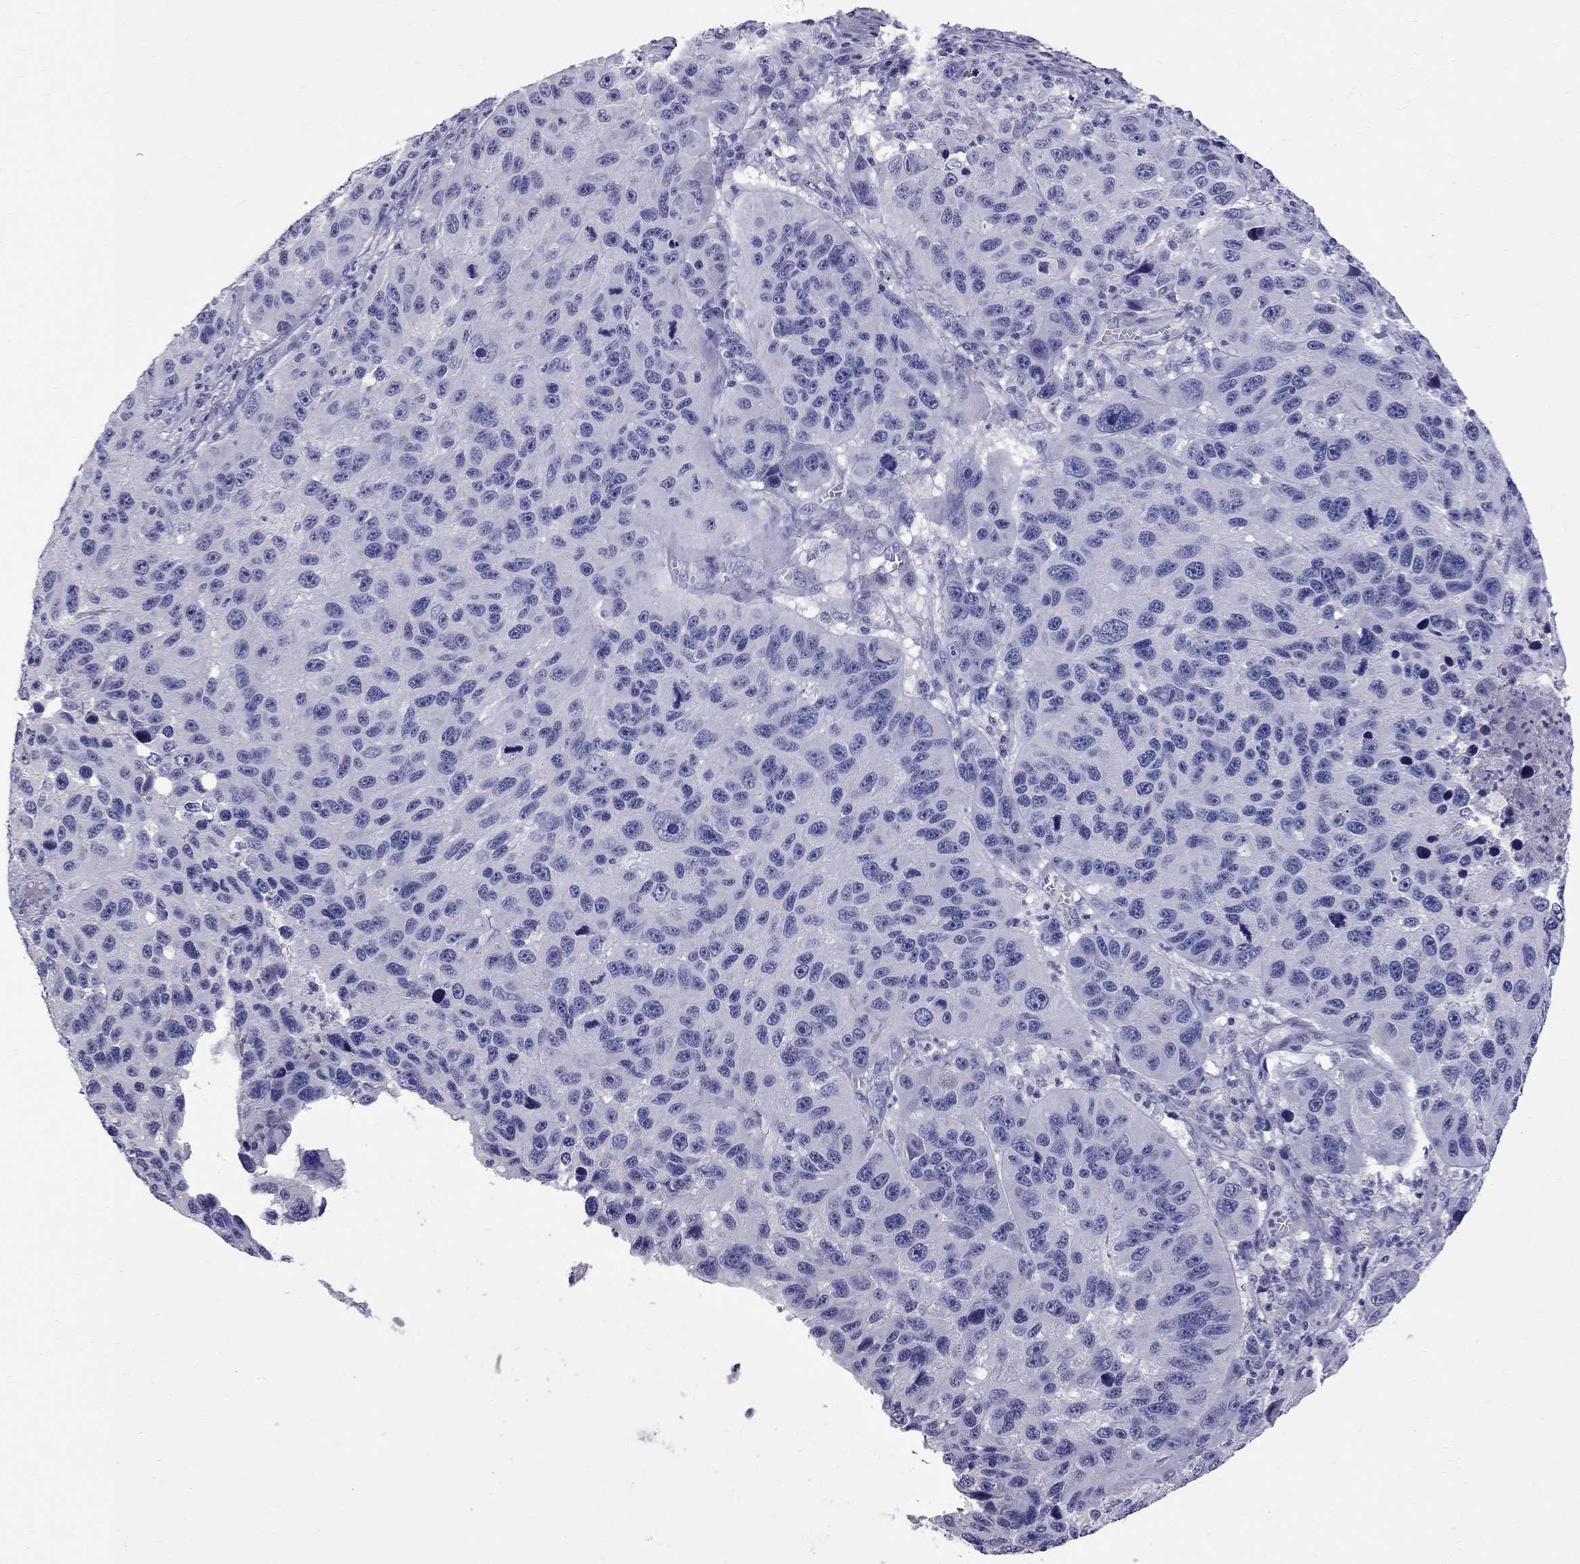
{"staining": {"intensity": "negative", "quantity": "none", "location": "none"}, "tissue": "melanoma", "cell_type": "Tumor cells", "image_type": "cancer", "snomed": [{"axis": "morphology", "description": "Malignant melanoma, NOS"}, {"axis": "topography", "description": "Skin"}], "caption": "Human malignant melanoma stained for a protein using IHC exhibits no staining in tumor cells.", "gene": "CFAP91", "patient": {"sex": "male", "age": 53}}